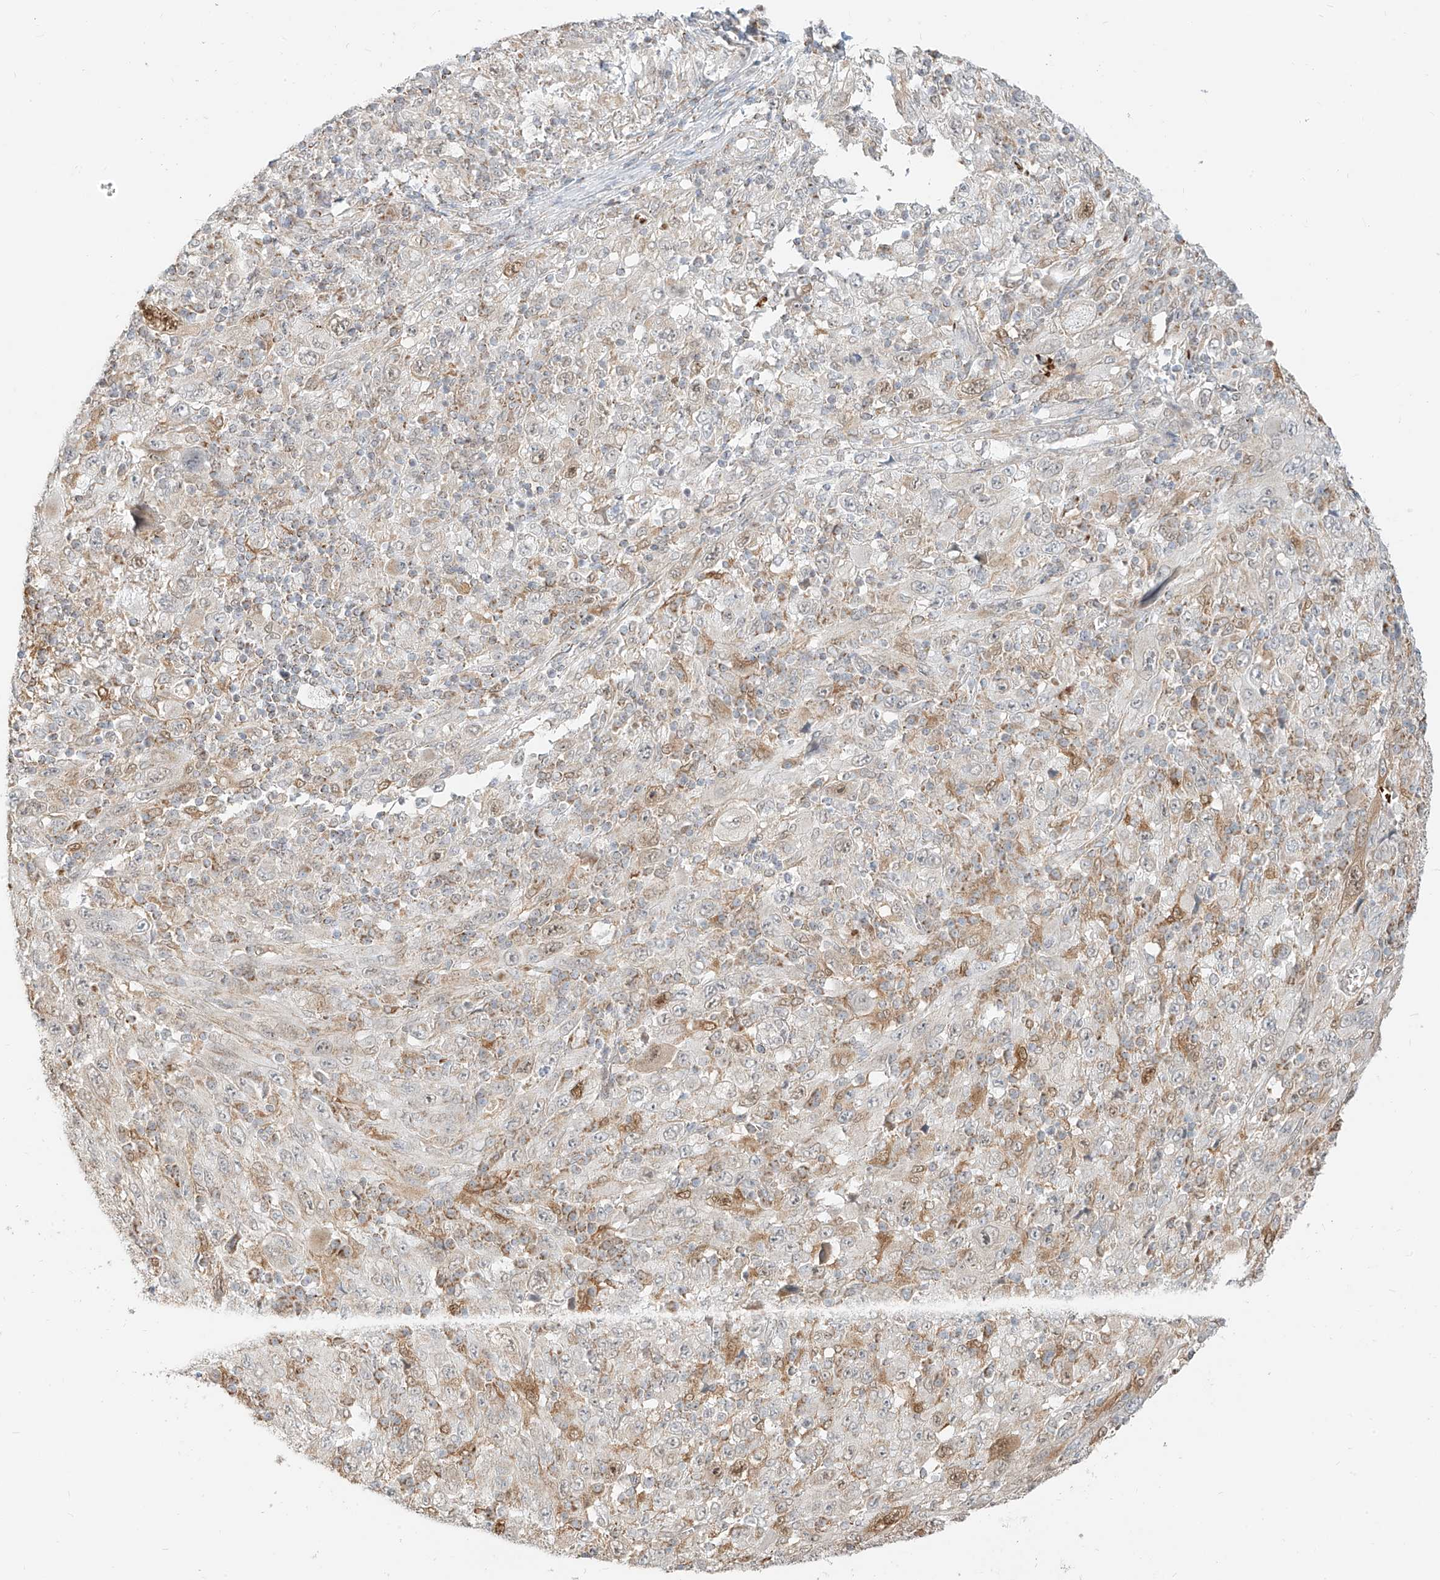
{"staining": {"intensity": "moderate", "quantity": "<25%", "location": "cytoplasmic/membranous,nuclear"}, "tissue": "melanoma", "cell_type": "Tumor cells", "image_type": "cancer", "snomed": [{"axis": "morphology", "description": "Malignant melanoma, Metastatic site"}, {"axis": "topography", "description": "Skin"}], "caption": "Immunohistochemical staining of human malignant melanoma (metastatic site) exhibits low levels of moderate cytoplasmic/membranous and nuclear protein expression in about <25% of tumor cells. Nuclei are stained in blue.", "gene": "MTUS2", "patient": {"sex": "female", "age": 56}}